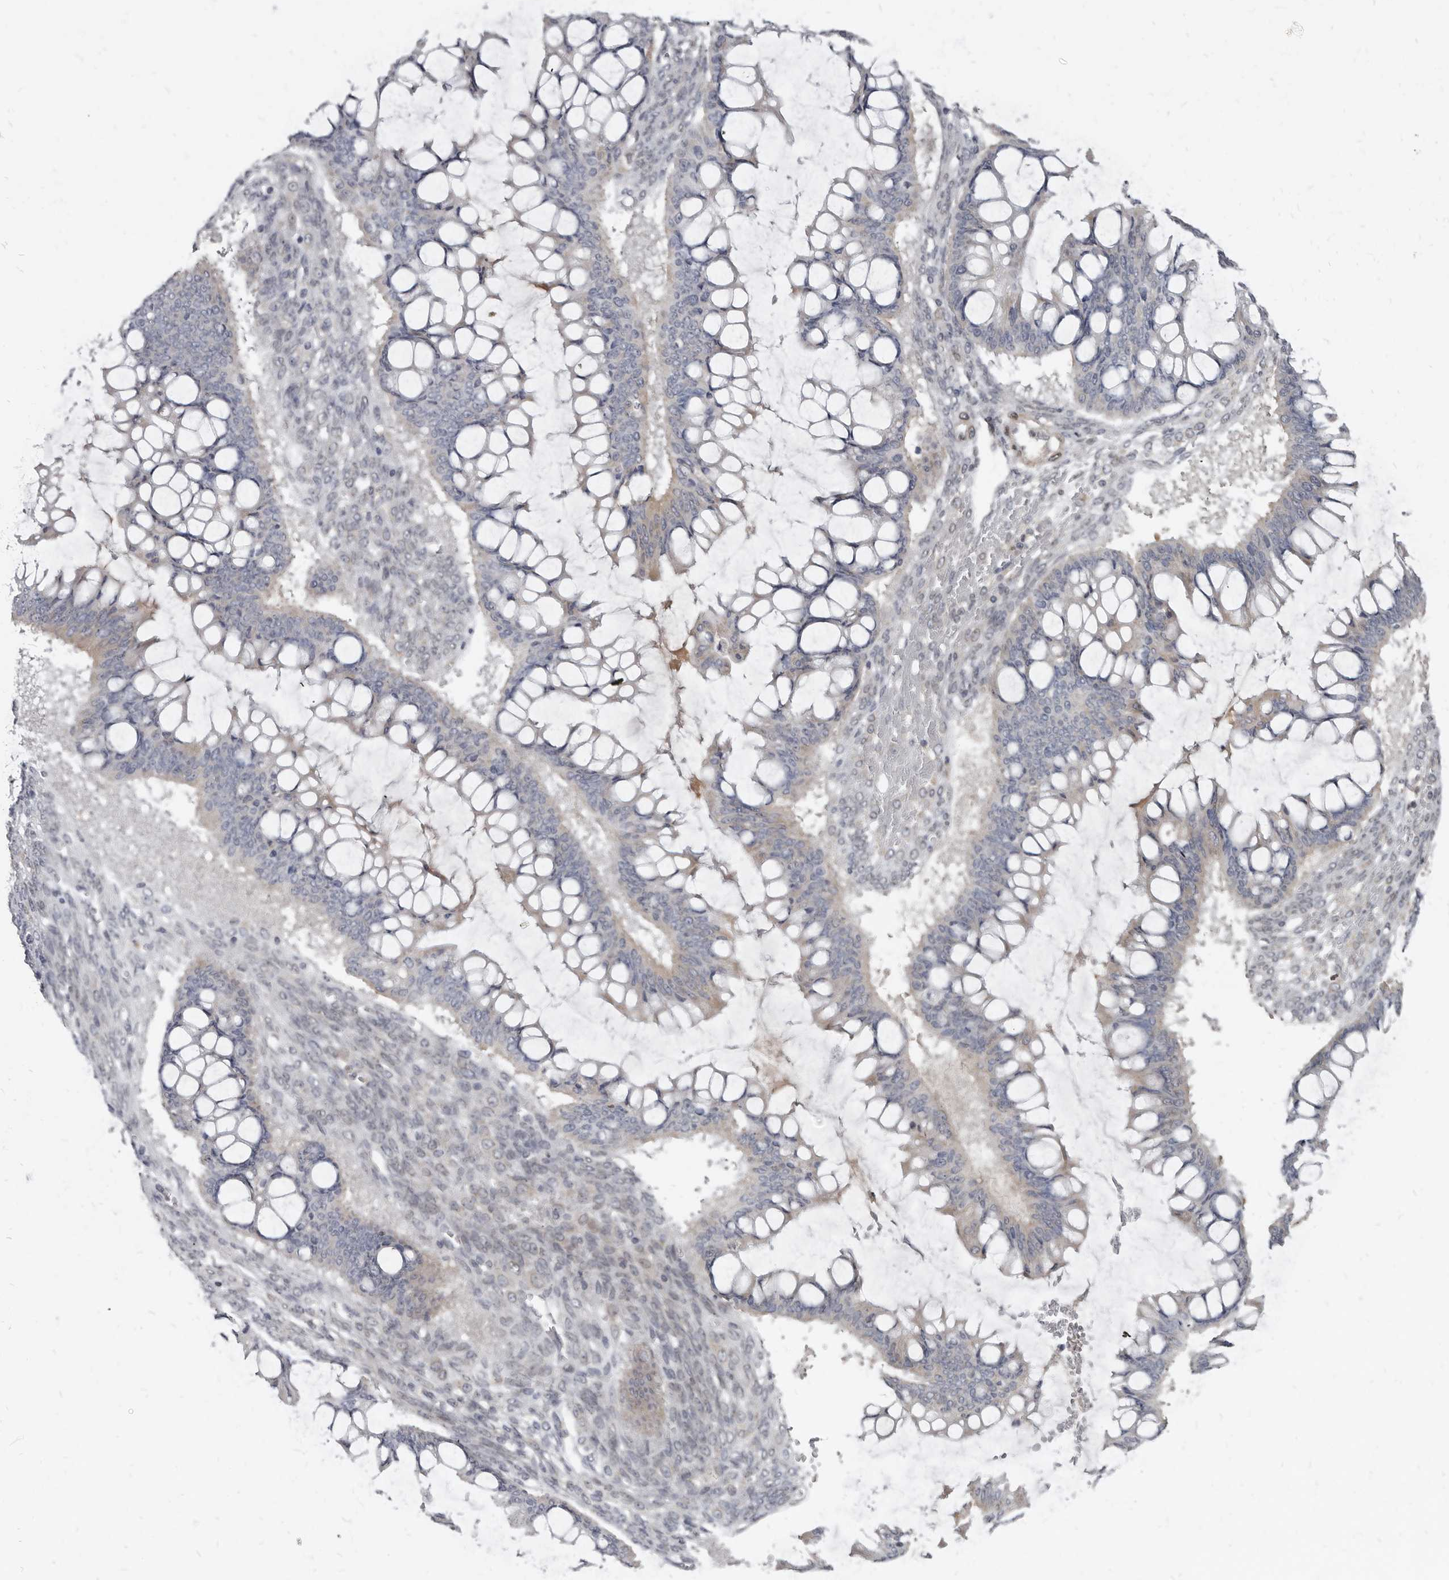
{"staining": {"intensity": "weak", "quantity": "<25%", "location": "cytoplasmic/membranous"}, "tissue": "ovarian cancer", "cell_type": "Tumor cells", "image_type": "cancer", "snomed": [{"axis": "morphology", "description": "Cystadenocarcinoma, mucinous, NOS"}, {"axis": "topography", "description": "Ovary"}], "caption": "Tumor cells show no significant expression in ovarian cancer.", "gene": "MRGPRF", "patient": {"sex": "female", "age": 73}}